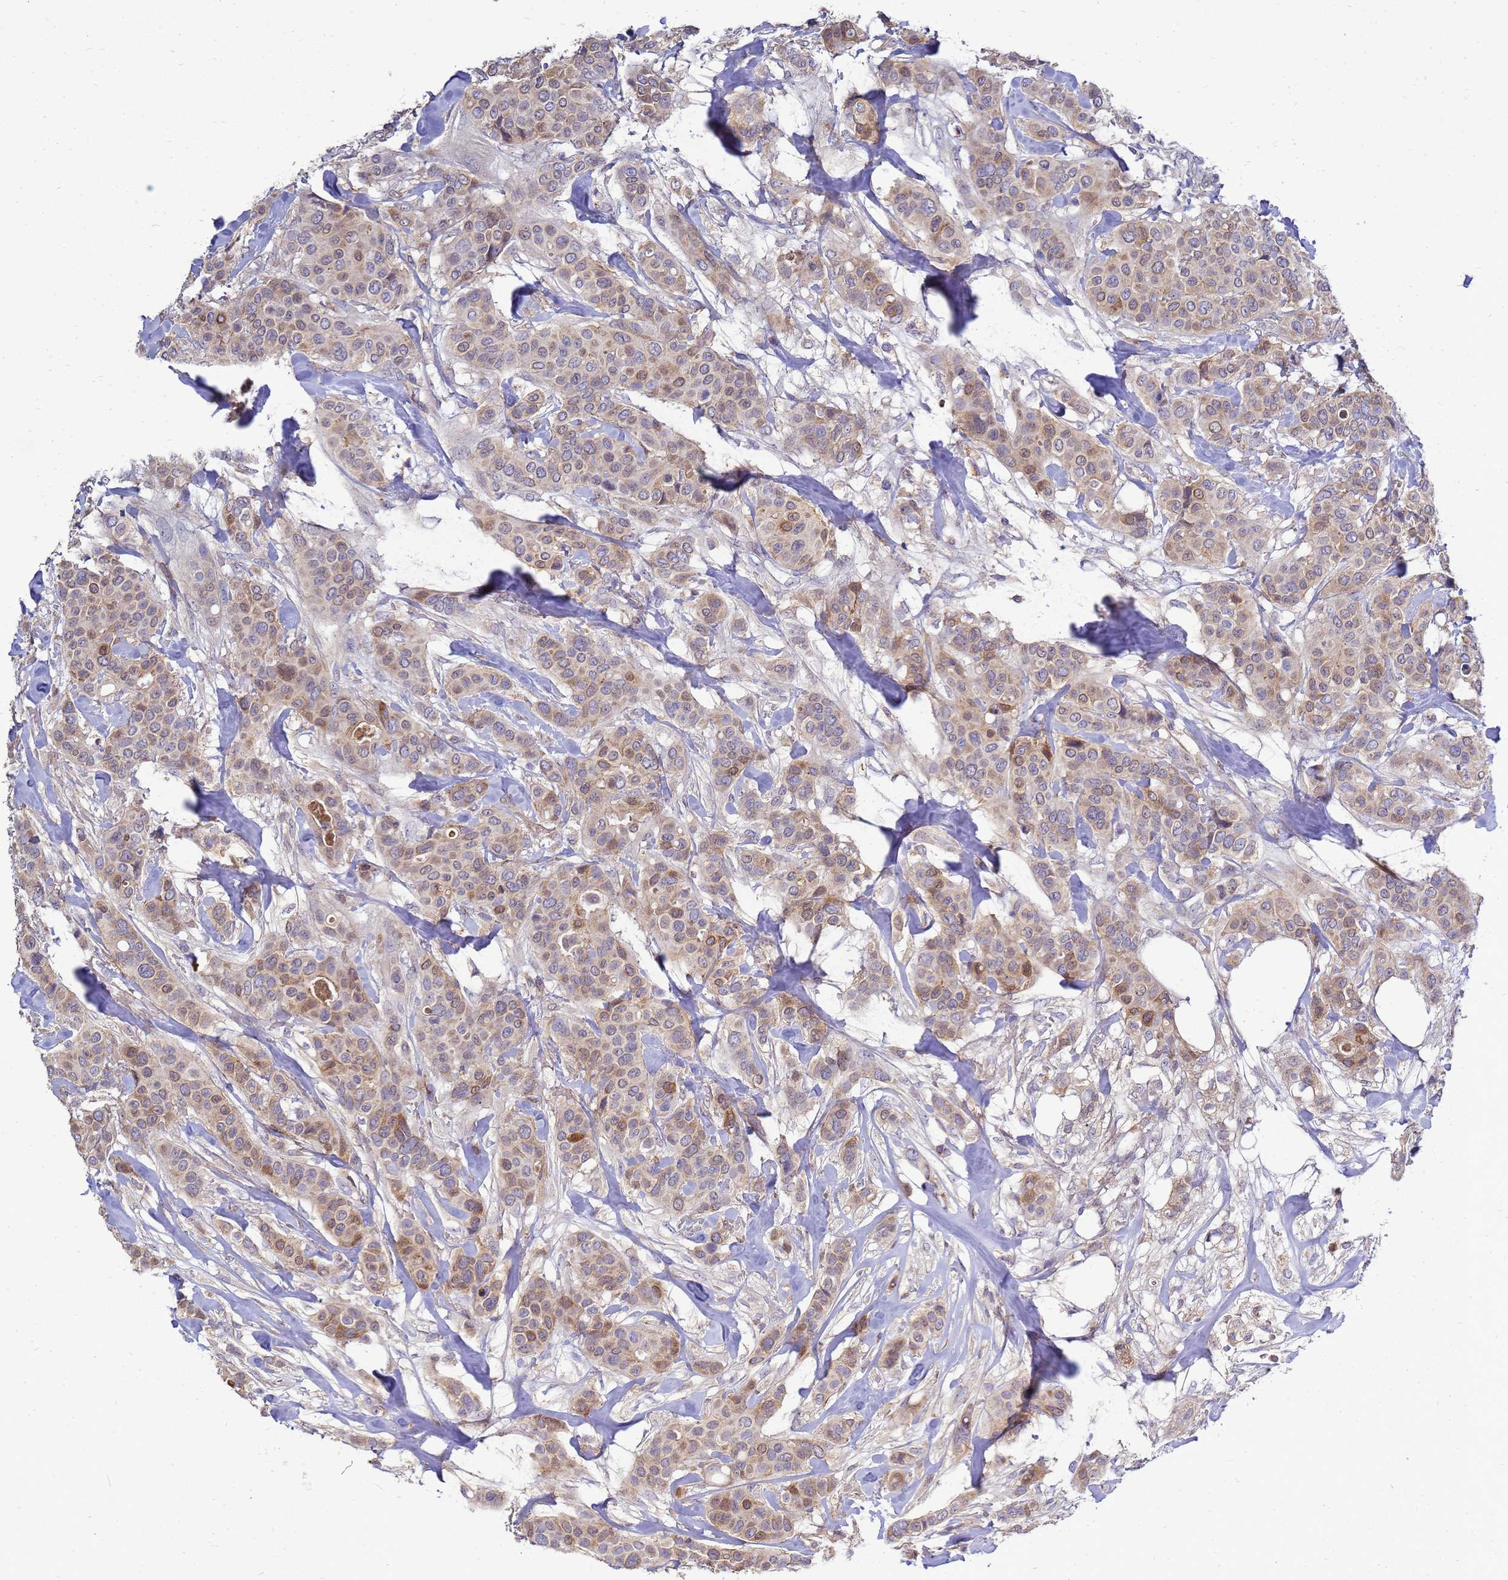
{"staining": {"intensity": "moderate", "quantity": "25%-75%", "location": "cytoplasmic/membranous,nuclear"}, "tissue": "breast cancer", "cell_type": "Tumor cells", "image_type": "cancer", "snomed": [{"axis": "morphology", "description": "Lobular carcinoma"}, {"axis": "topography", "description": "Breast"}], "caption": "A medium amount of moderate cytoplasmic/membranous and nuclear expression is identified in approximately 25%-75% of tumor cells in breast lobular carcinoma tissue.", "gene": "EIF4EBP3", "patient": {"sex": "female", "age": 51}}